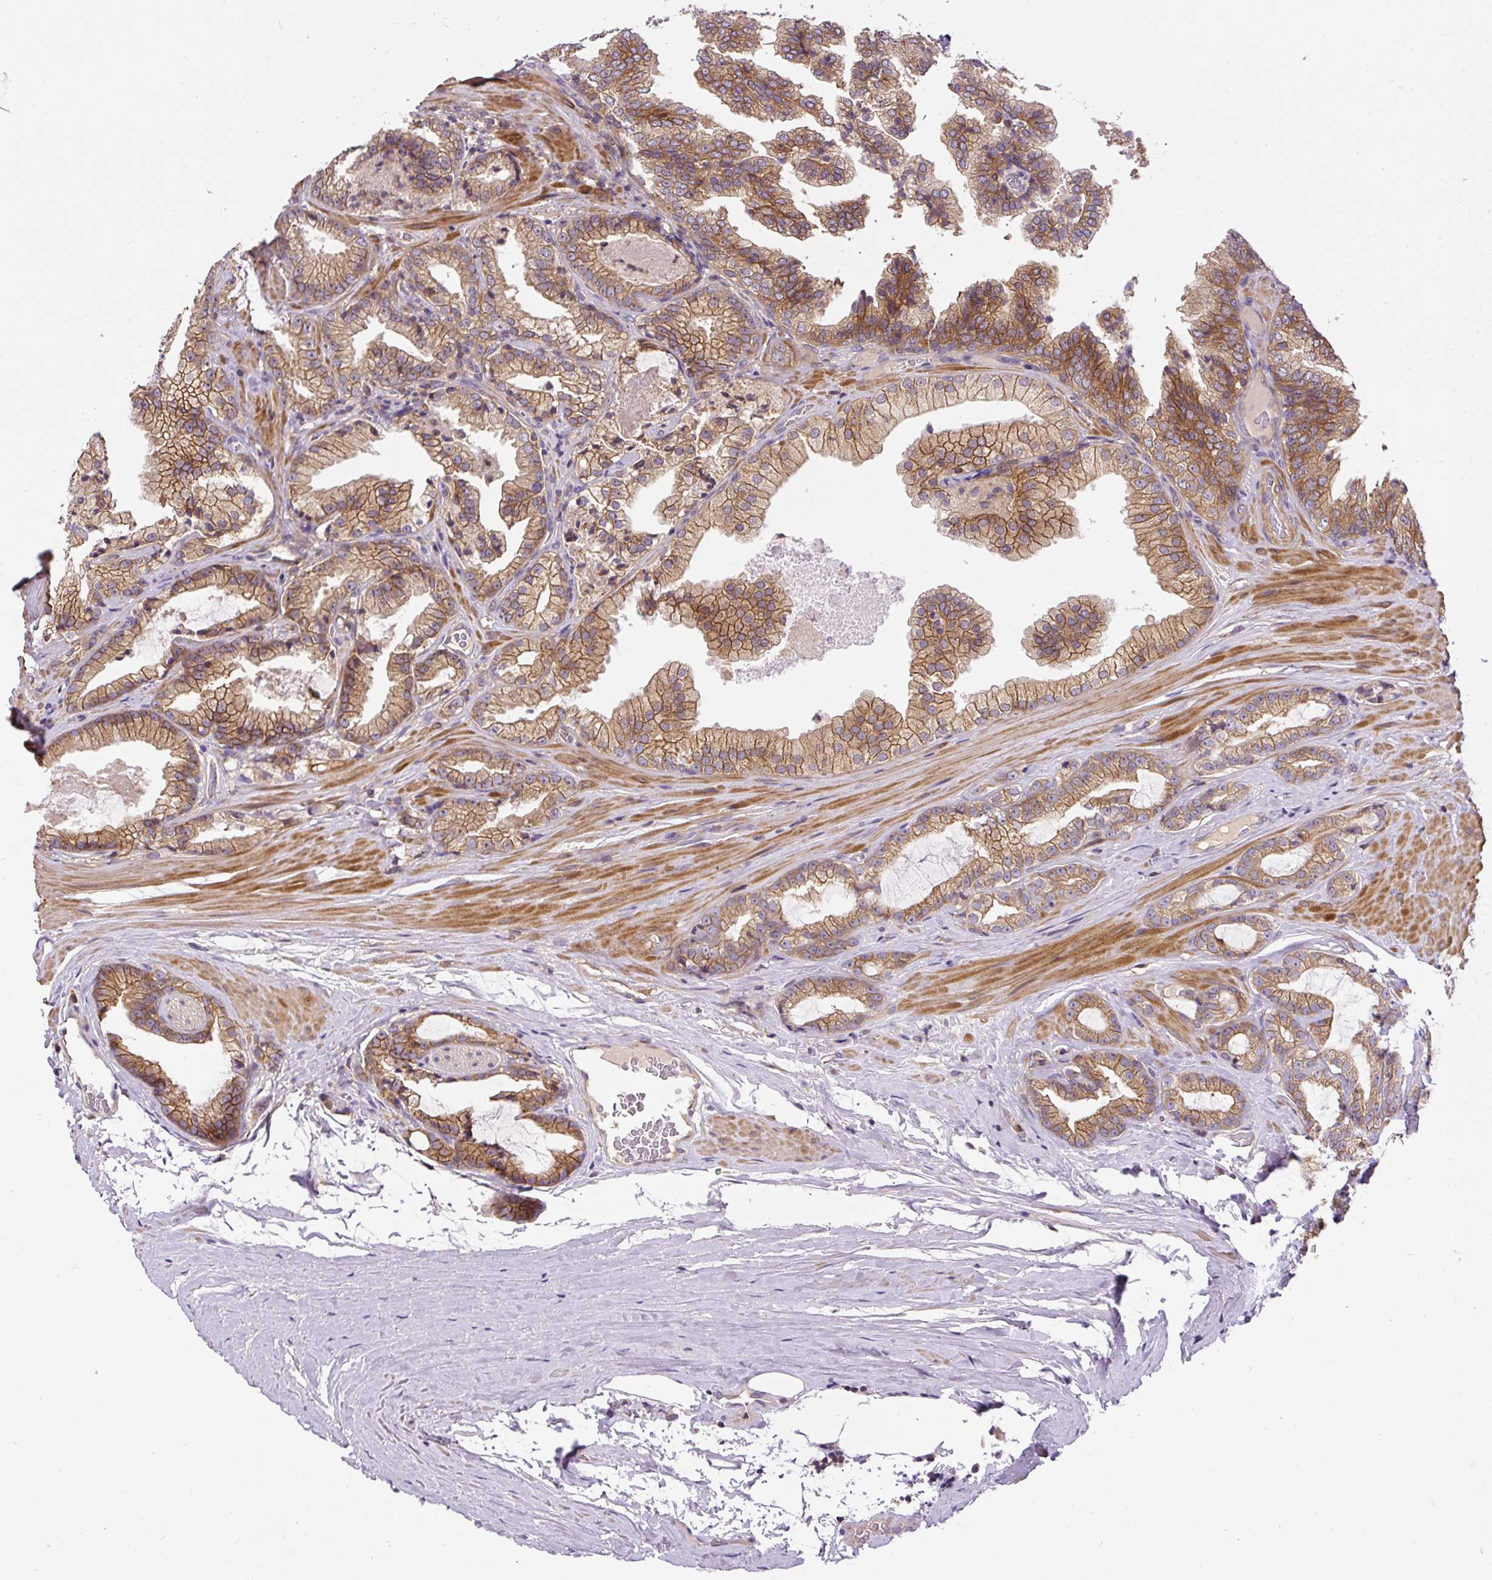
{"staining": {"intensity": "moderate", "quantity": ">75%", "location": "cytoplasmic/membranous"}, "tissue": "prostate cancer", "cell_type": "Tumor cells", "image_type": "cancer", "snomed": [{"axis": "morphology", "description": "Adenocarcinoma, High grade"}, {"axis": "topography", "description": "Prostate"}], "caption": "A micrograph of human adenocarcinoma (high-grade) (prostate) stained for a protein shows moderate cytoplasmic/membranous brown staining in tumor cells.", "gene": "CCDC28A", "patient": {"sex": "male", "age": 68}}